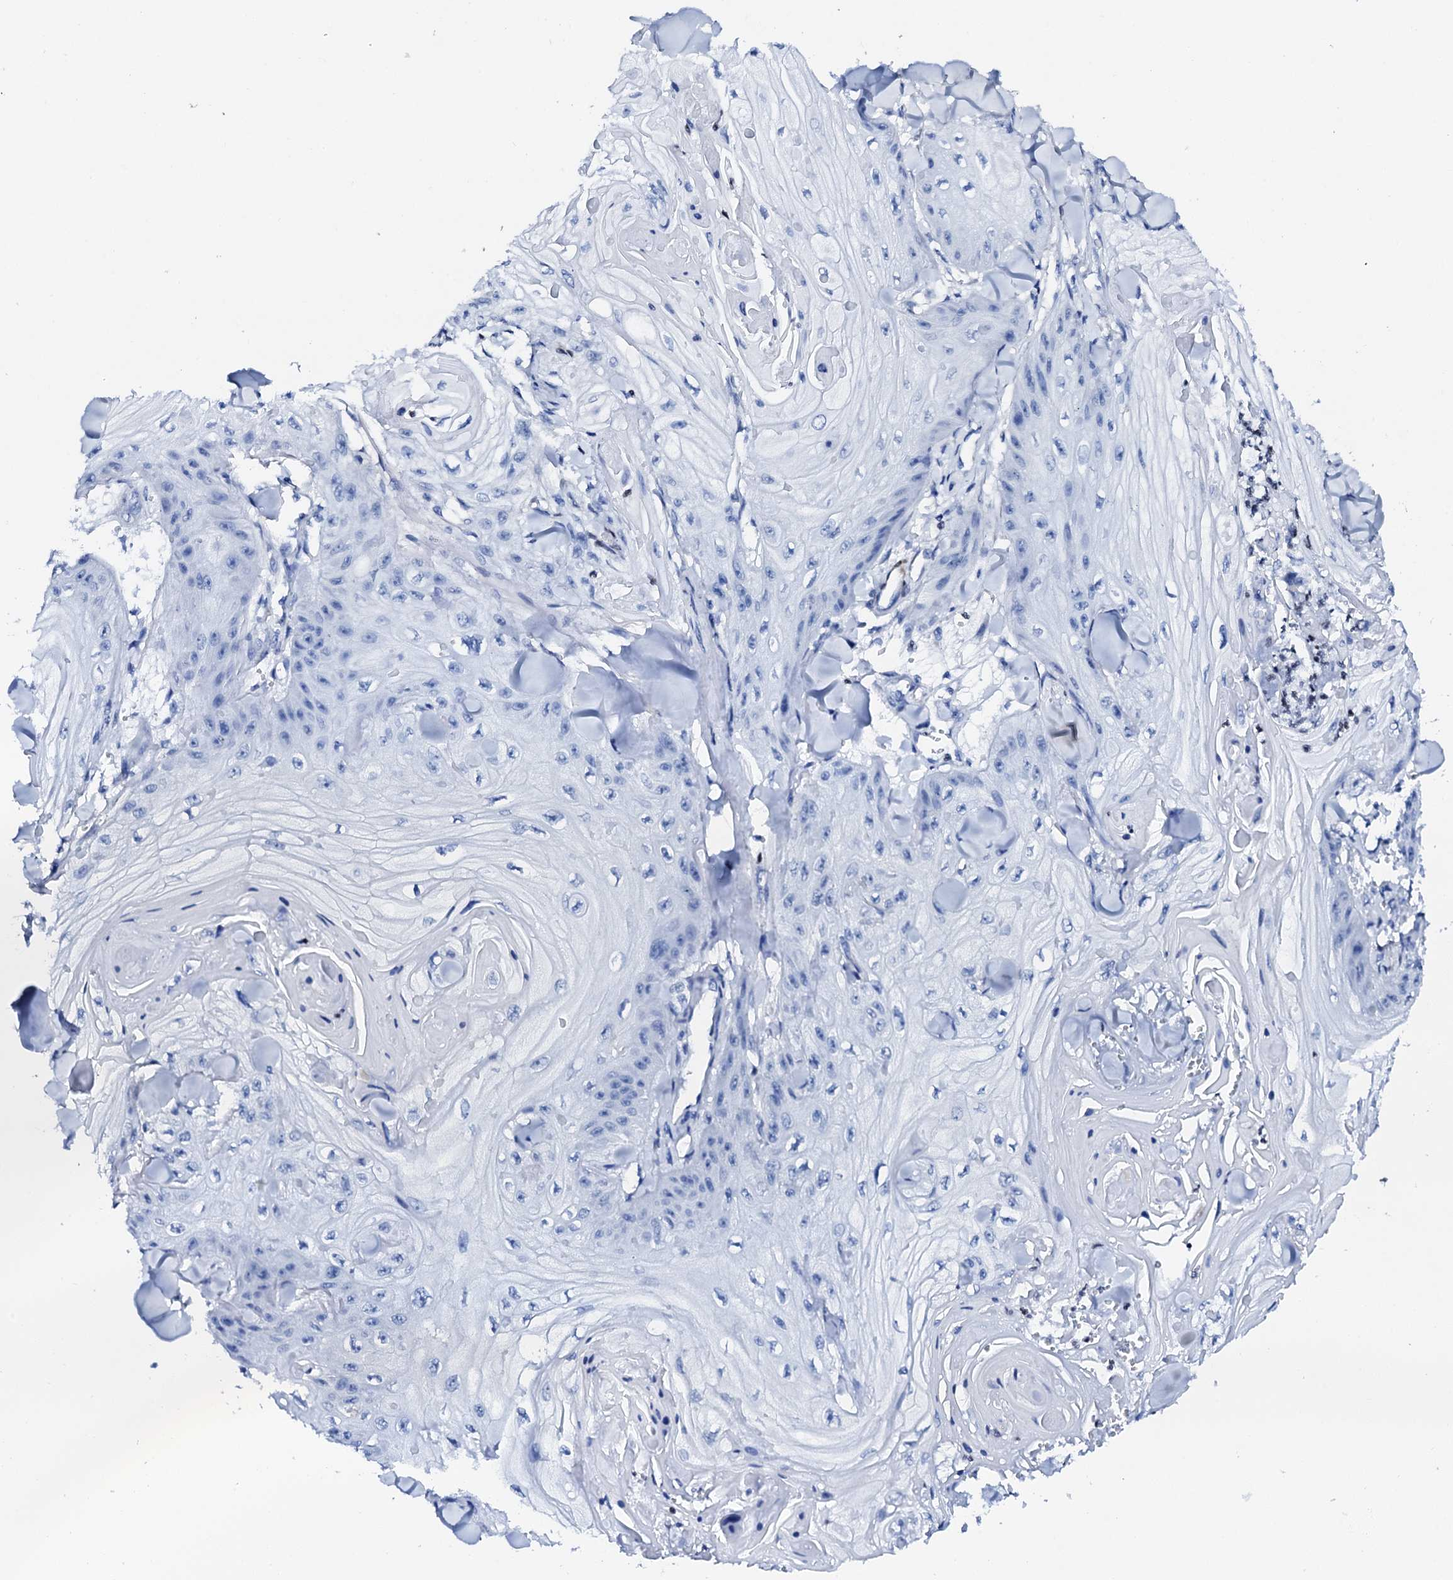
{"staining": {"intensity": "negative", "quantity": "none", "location": "none"}, "tissue": "skin cancer", "cell_type": "Tumor cells", "image_type": "cancer", "snomed": [{"axis": "morphology", "description": "Squamous cell carcinoma, NOS"}, {"axis": "topography", "description": "Skin"}], "caption": "Human skin squamous cell carcinoma stained for a protein using immunohistochemistry shows no positivity in tumor cells.", "gene": "NRIP2", "patient": {"sex": "male", "age": 74}}